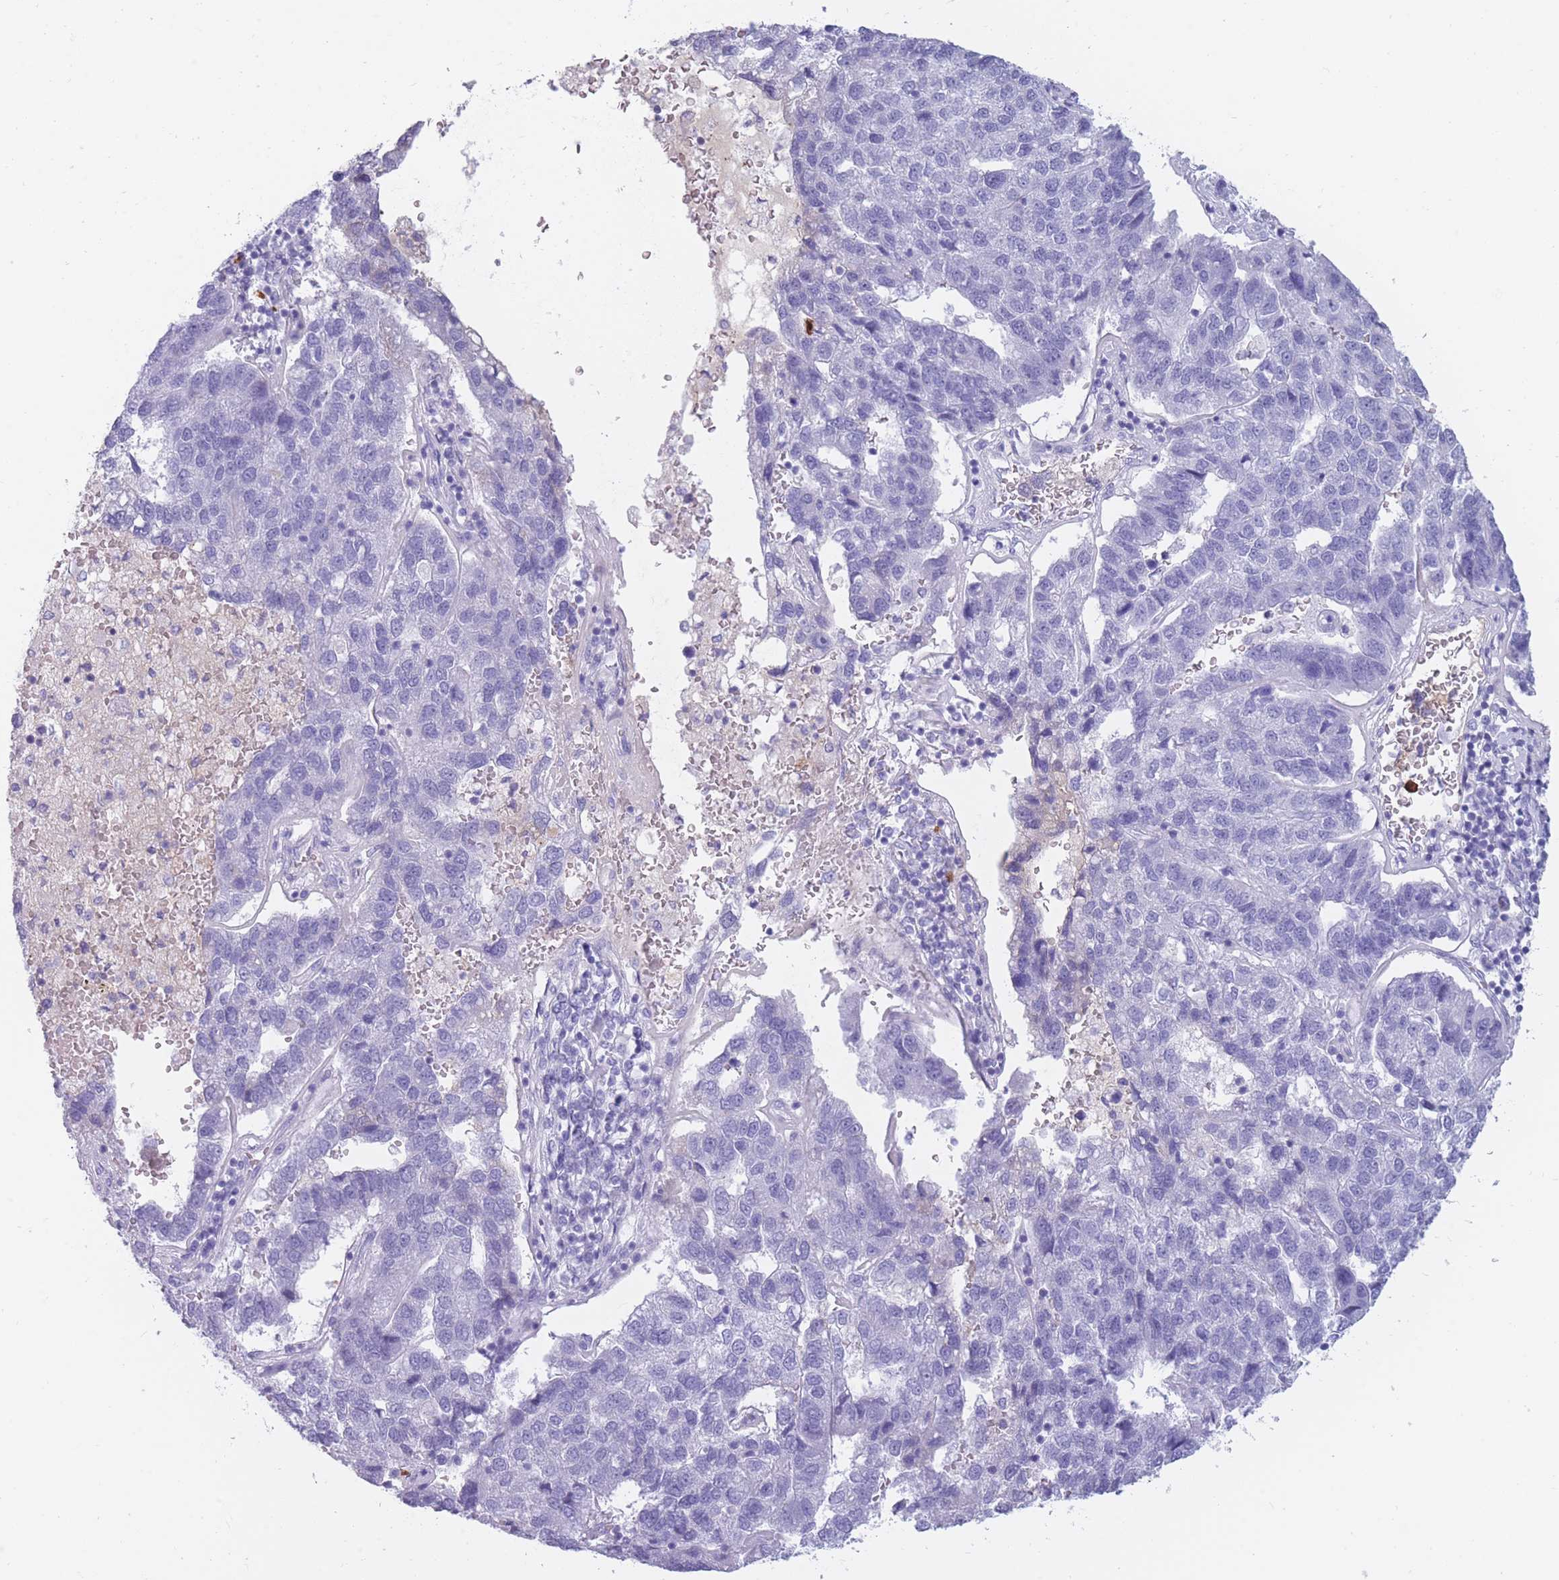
{"staining": {"intensity": "negative", "quantity": "none", "location": "none"}, "tissue": "pancreatic cancer", "cell_type": "Tumor cells", "image_type": "cancer", "snomed": [{"axis": "morphology", "description": "Adenocarcinoma, NOS"}, {"axis": "topography", "description": "Pancreas"}], "caption": "The photomicrograph displays no significant expression in tumor cells of adenocarcinoma (pancreatic).", "gene": "TNFSF11", "patient": {"sex": "female", "age": 61}}